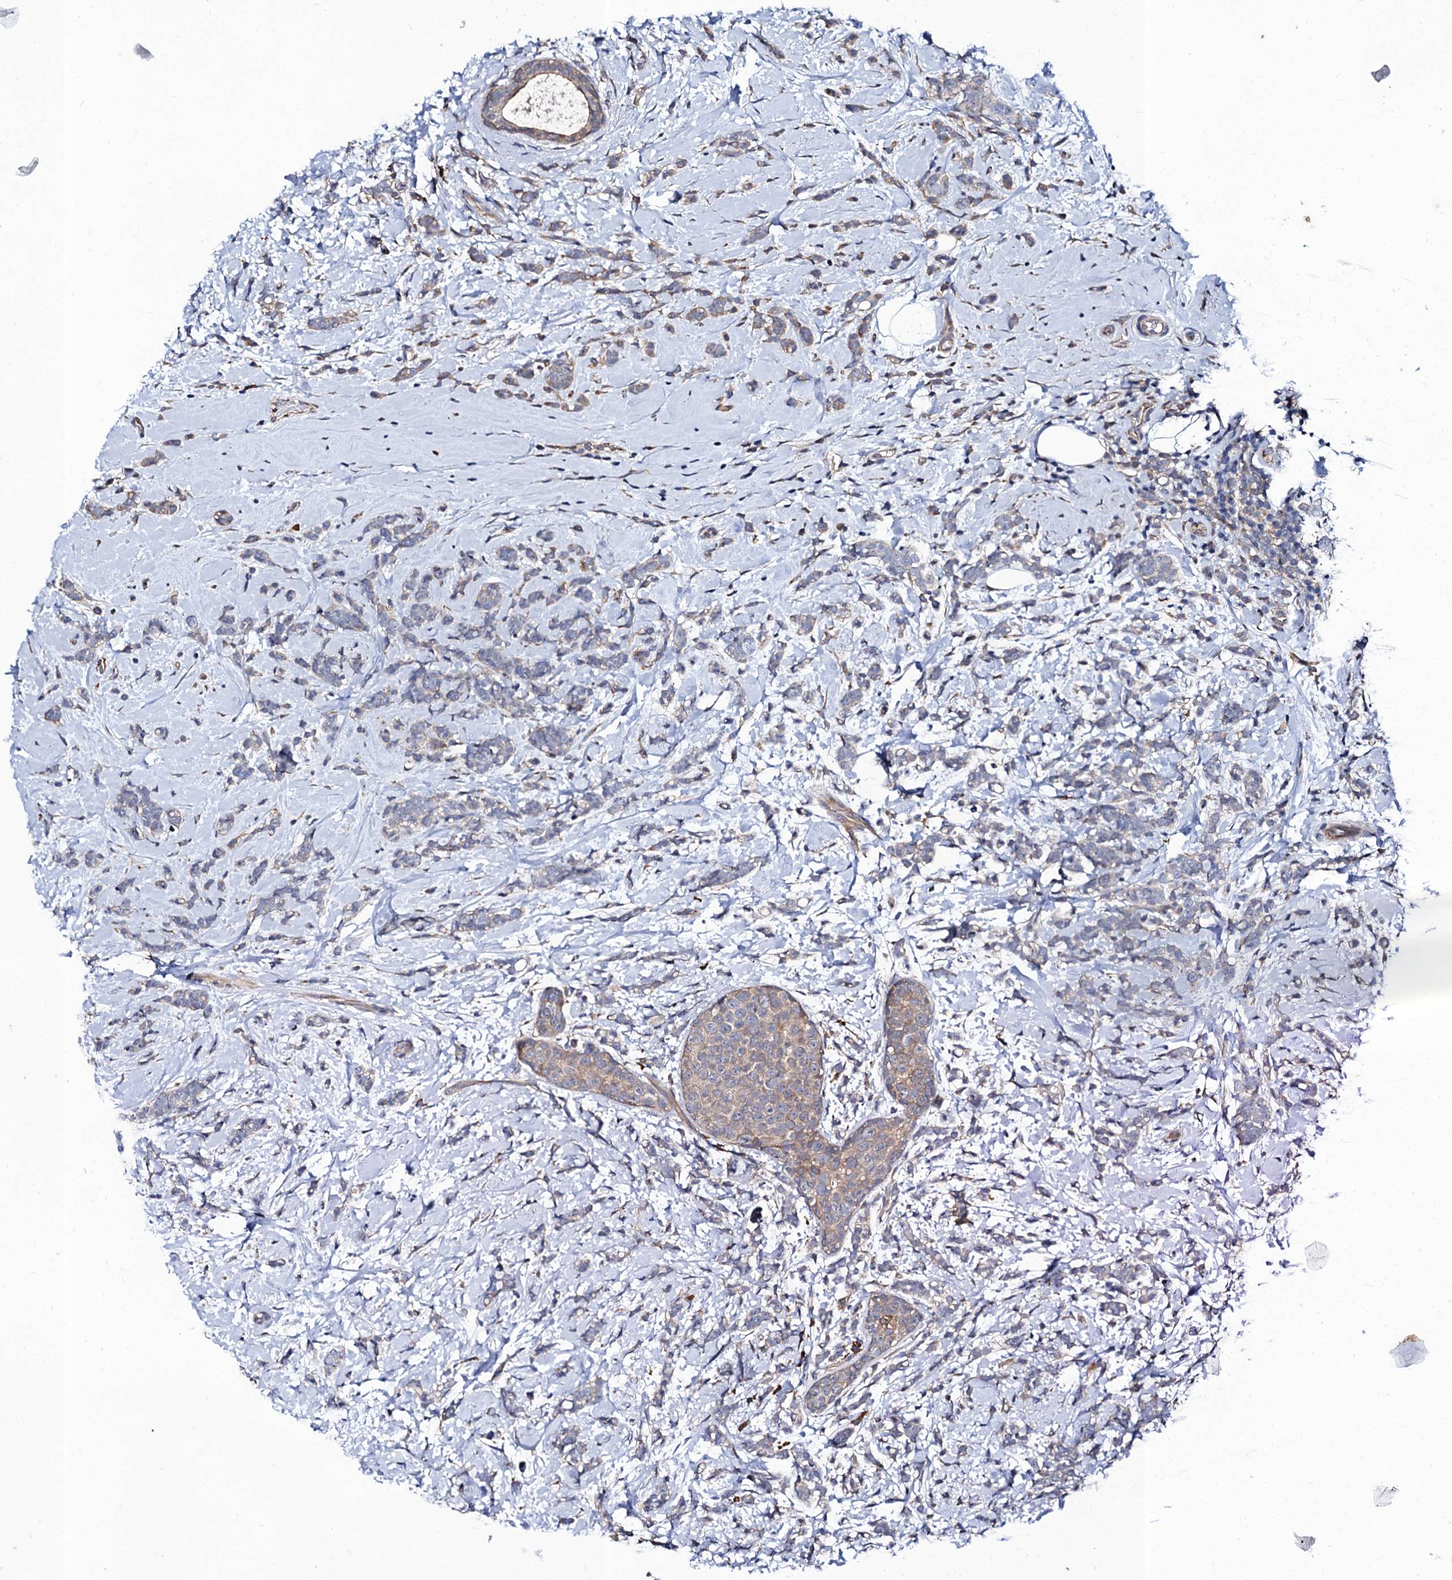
{"staining": {"intensity": "weak", "quantity": "<25%", "location": "cytoplasmic/membranous"}, "tissue": "breast cancer", "cell_type": "Tumor cells", "image_type": "cancer", "snomed": [{"axis": "morphology", "description": "Lobular carcinoma"}, {"axis": "topography", "description": "Breast"}], "caption": "Tumor cells show no significant protein staining in breast cancer (lobular carcinoma).", "gene": "PGLS", "patient": {"sex": "female", "age": 58}}